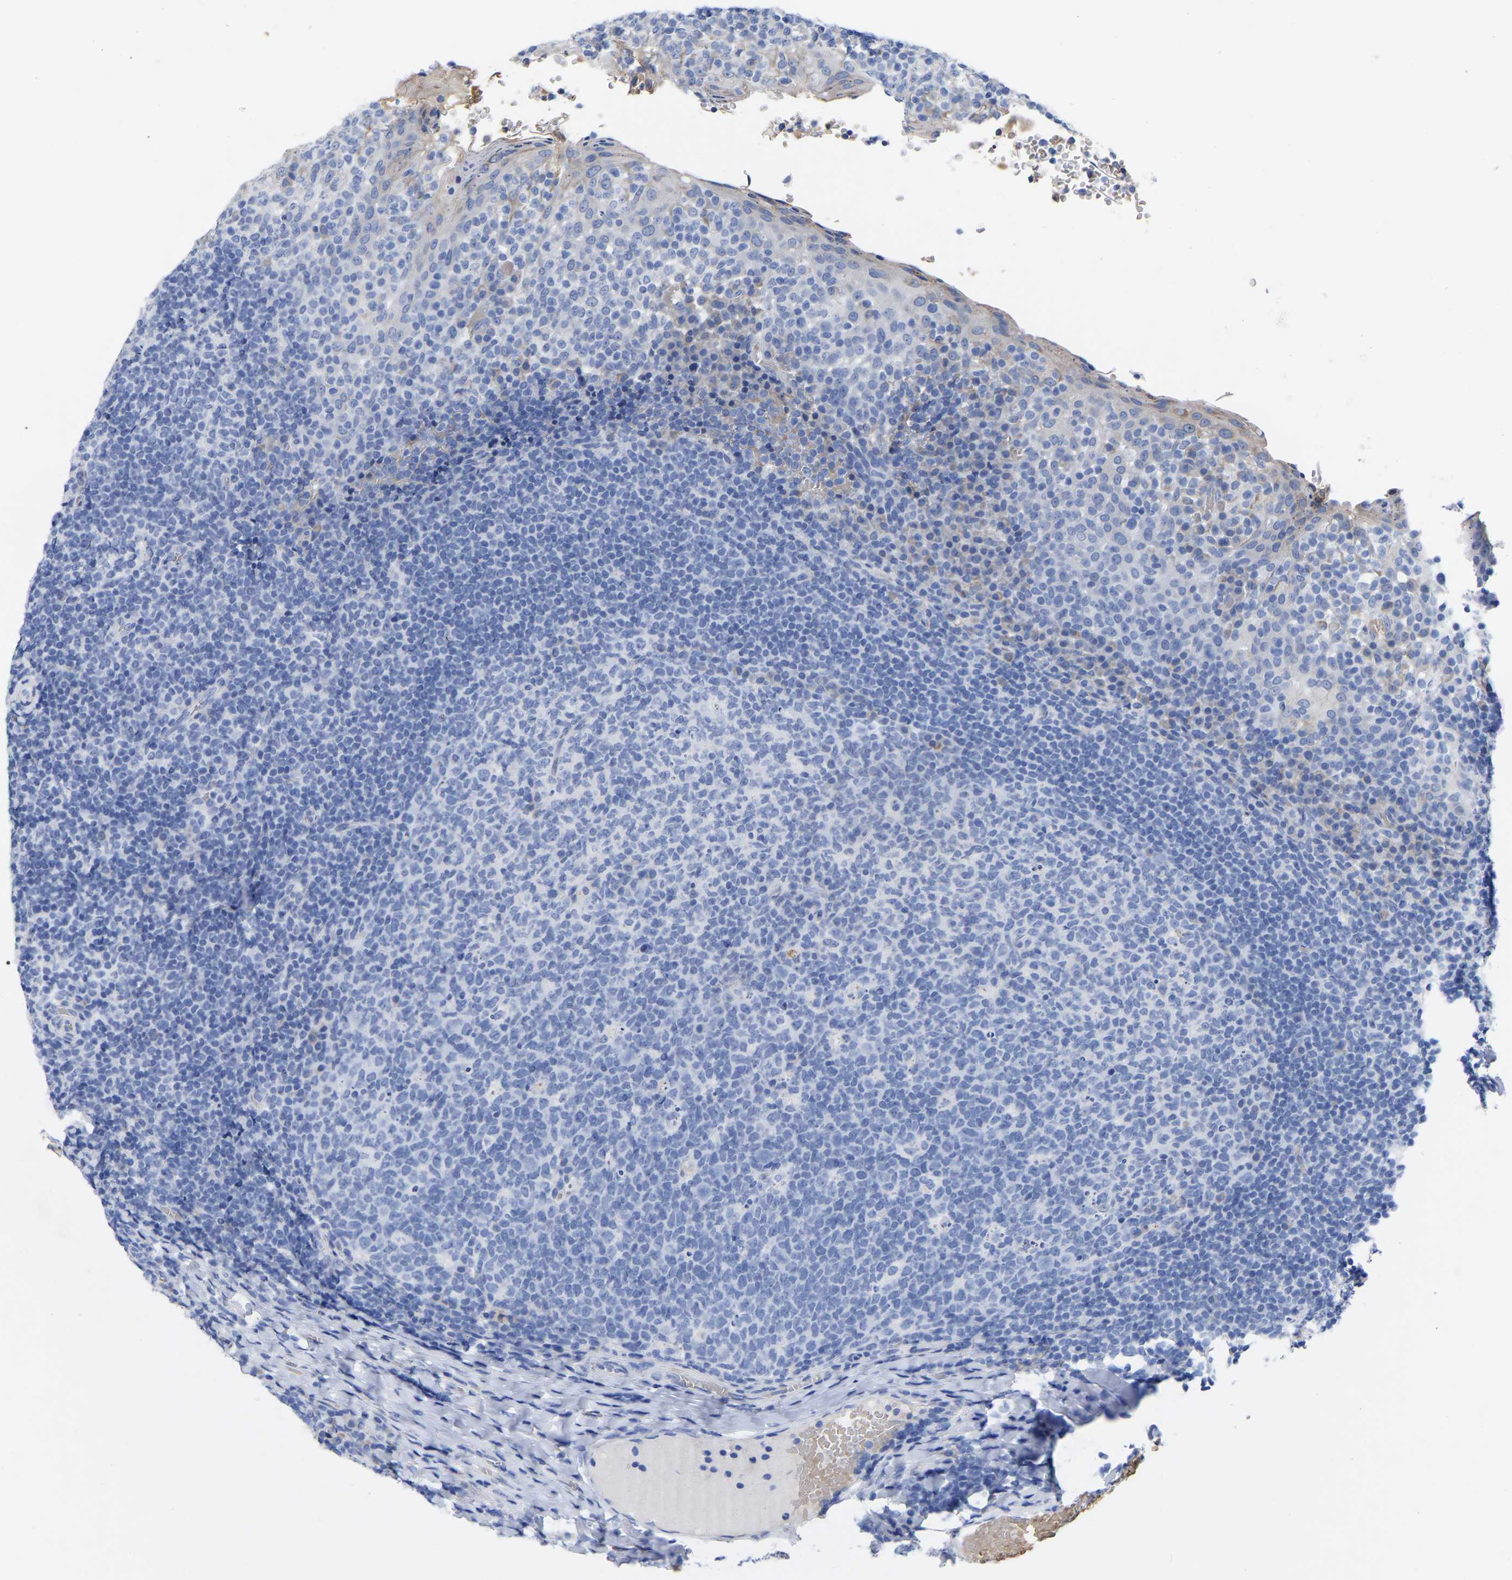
{"staining": {"intensity": "negative", "quantity": "none", "location": "none"}, "tissue": "tonsil", "cell_type": "Germinal center cells", "image_type": "normal", "snomed": [{"axis": "morphology", "description": "Normal tissue, NOS"}, {"axis": "topography", "description": "Tonsil"}], "caption": "Benign tonsil was stained to show a protein in brown. There is no significant staining in germinal center cells. Brightfield microscopy of IHC stained with DAB (3,3'-diaminobenzidine) (brown) and hematoxylin (blue), captured at high magnification.", "gene": "GDF3", "patient": {"sex": "female", "age": 19}}